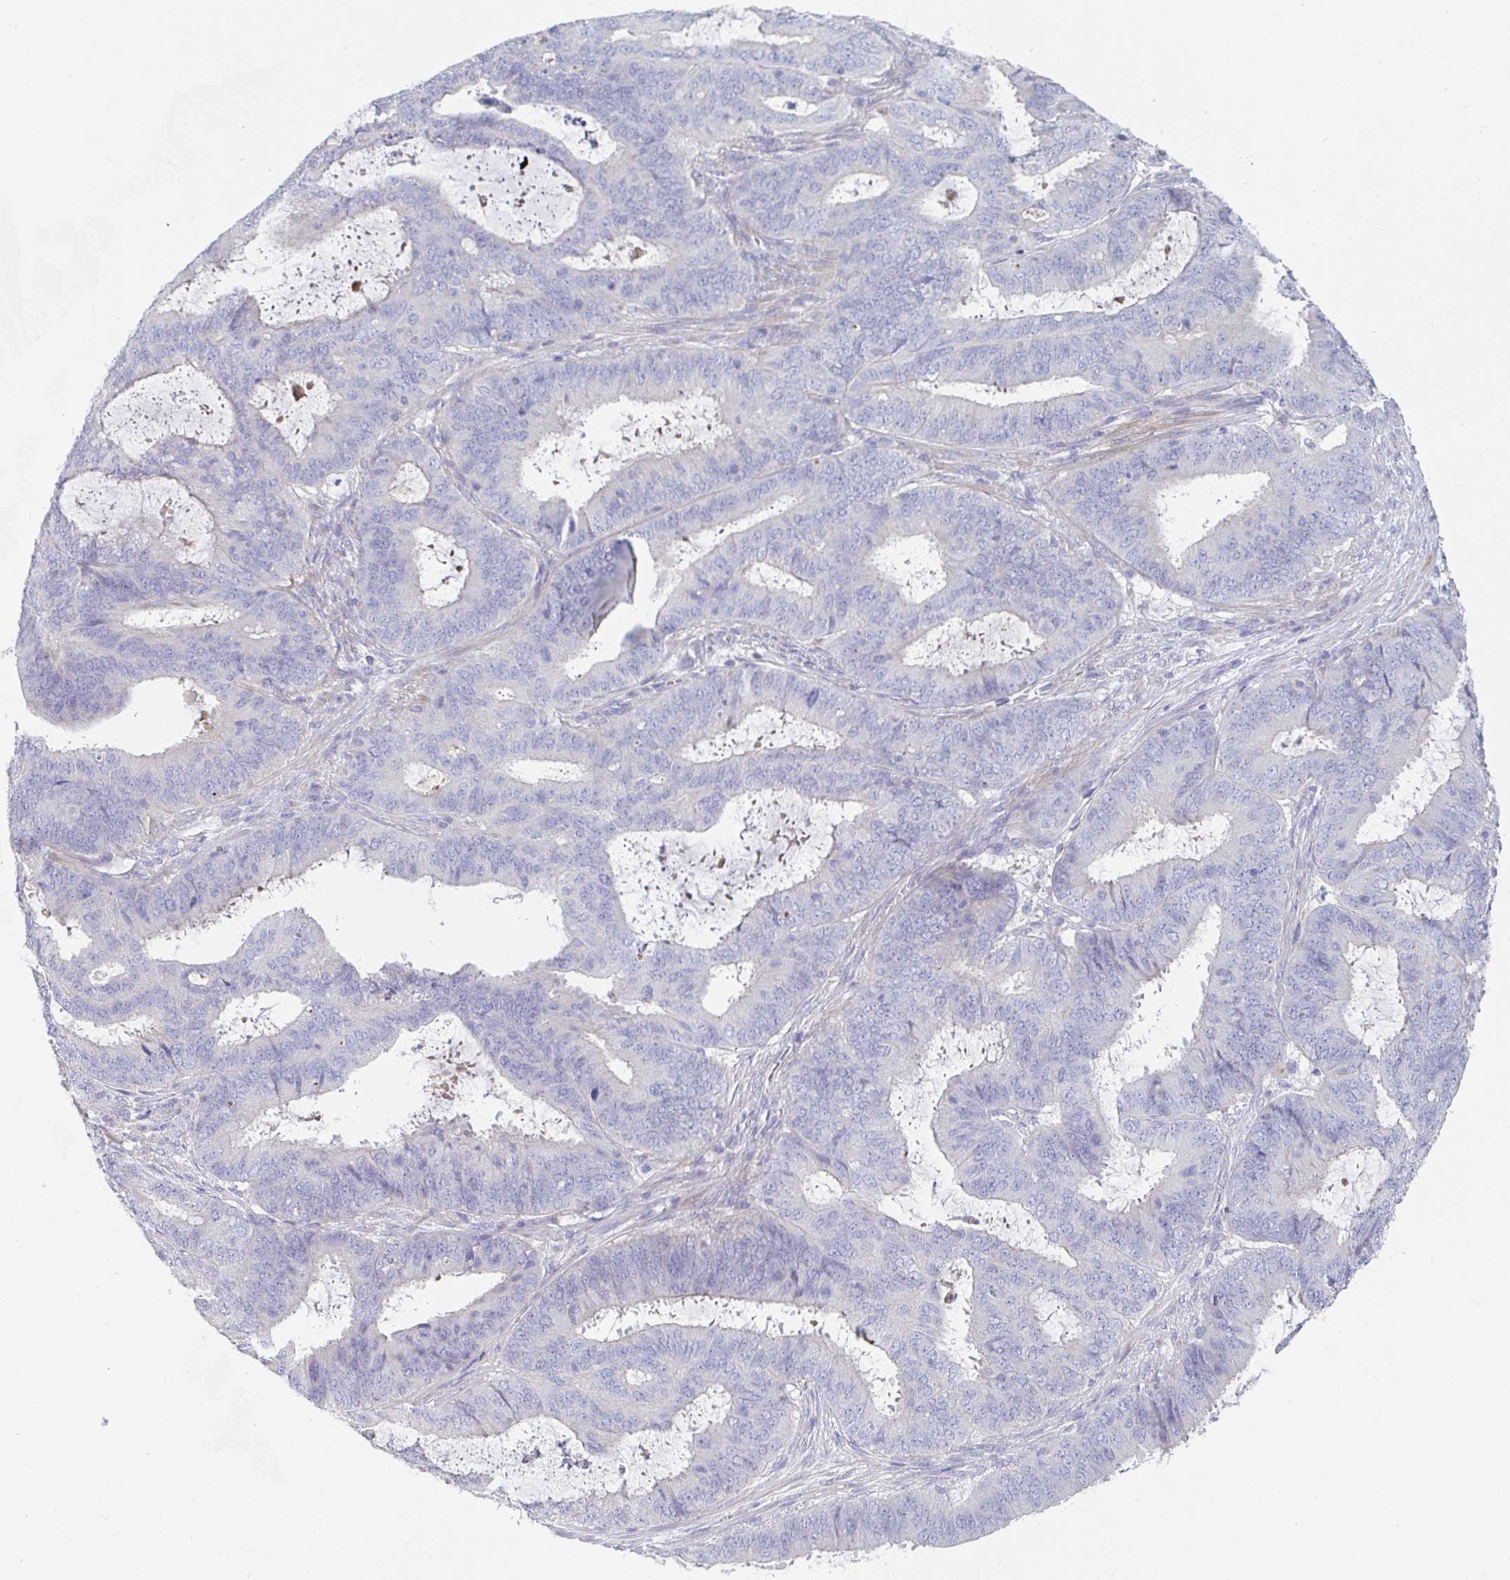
{"staining": {"intensity": "negative", "quantity": "none", "location": "none"}, "tissue": "endometrial cancer", "cell_type": "Tumor cells", "image_type": "cancer", "snomed": [{"axis": "morphology", "description": "Adenocarcinoma, NOS"}, {"axis": "topography", "description": "Endometrium"}], "caption": "Immunohistochemistry (IHC) micrograph of human endometrial adenocarcinoma stained for a protein (brown), which demonstrates no expression in tumor cells.", "gene": "ZNF561", "patient": {"sex": "female", "age": 51}}